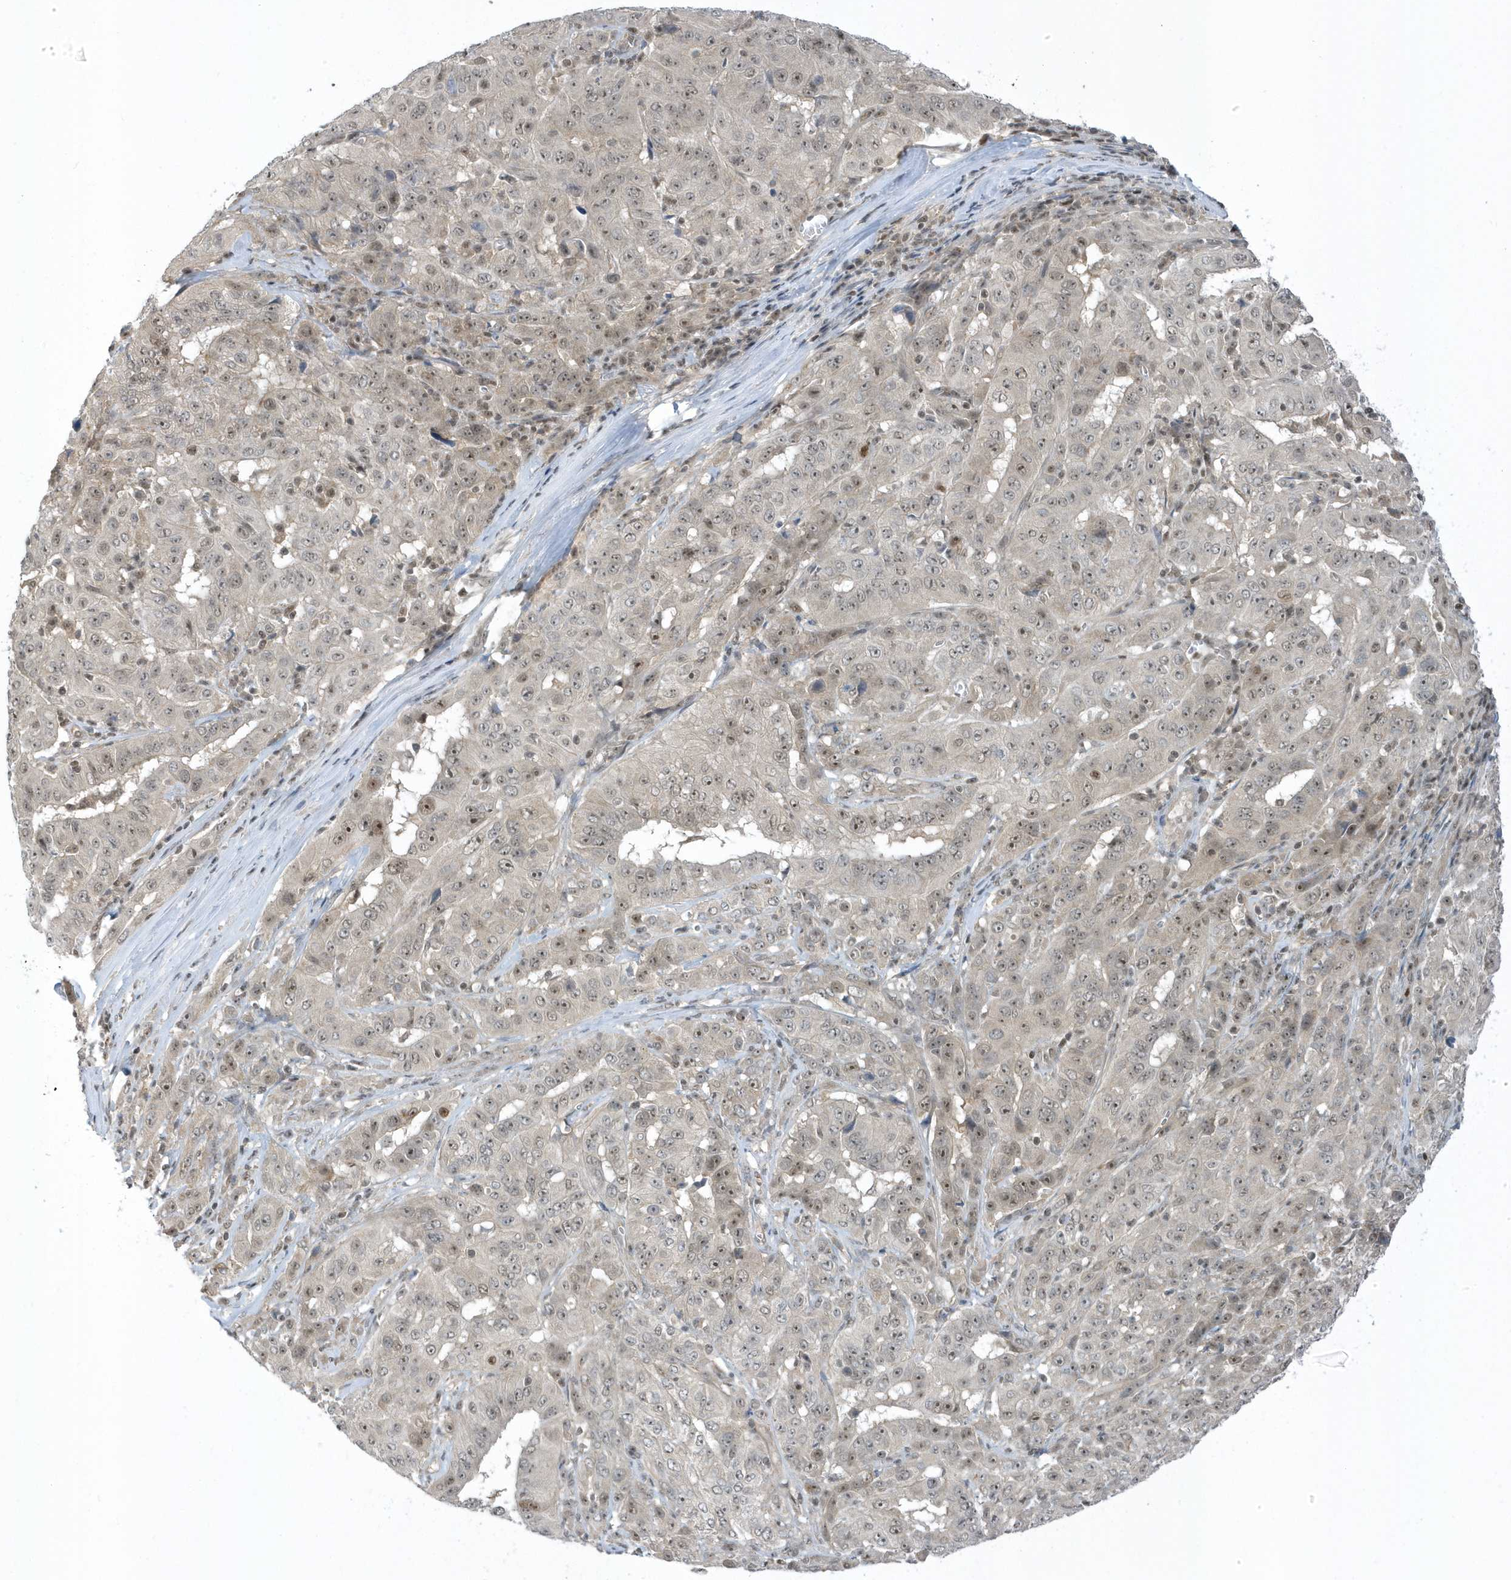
{"staining": {"intensity": "weak", "quantity": "25%-75%", "location": "nuclear"}, "tissue": "pancreatic cancer", "cell_type": "Tumor cells", "image_type": "cancer", "snomed": [{"axis": "morphology", "description": "Adenocarcinoma, NOS"}, {"axis": "topography", "description": "Pancreas"}], "caption": "Human pancreatic cancer stained with a brown dye shows weak nuclear positive positivity in about 25%-75% of tumor cells.", "gene": "ZNF740", "patient": {"sex": "male", "age": 63}}